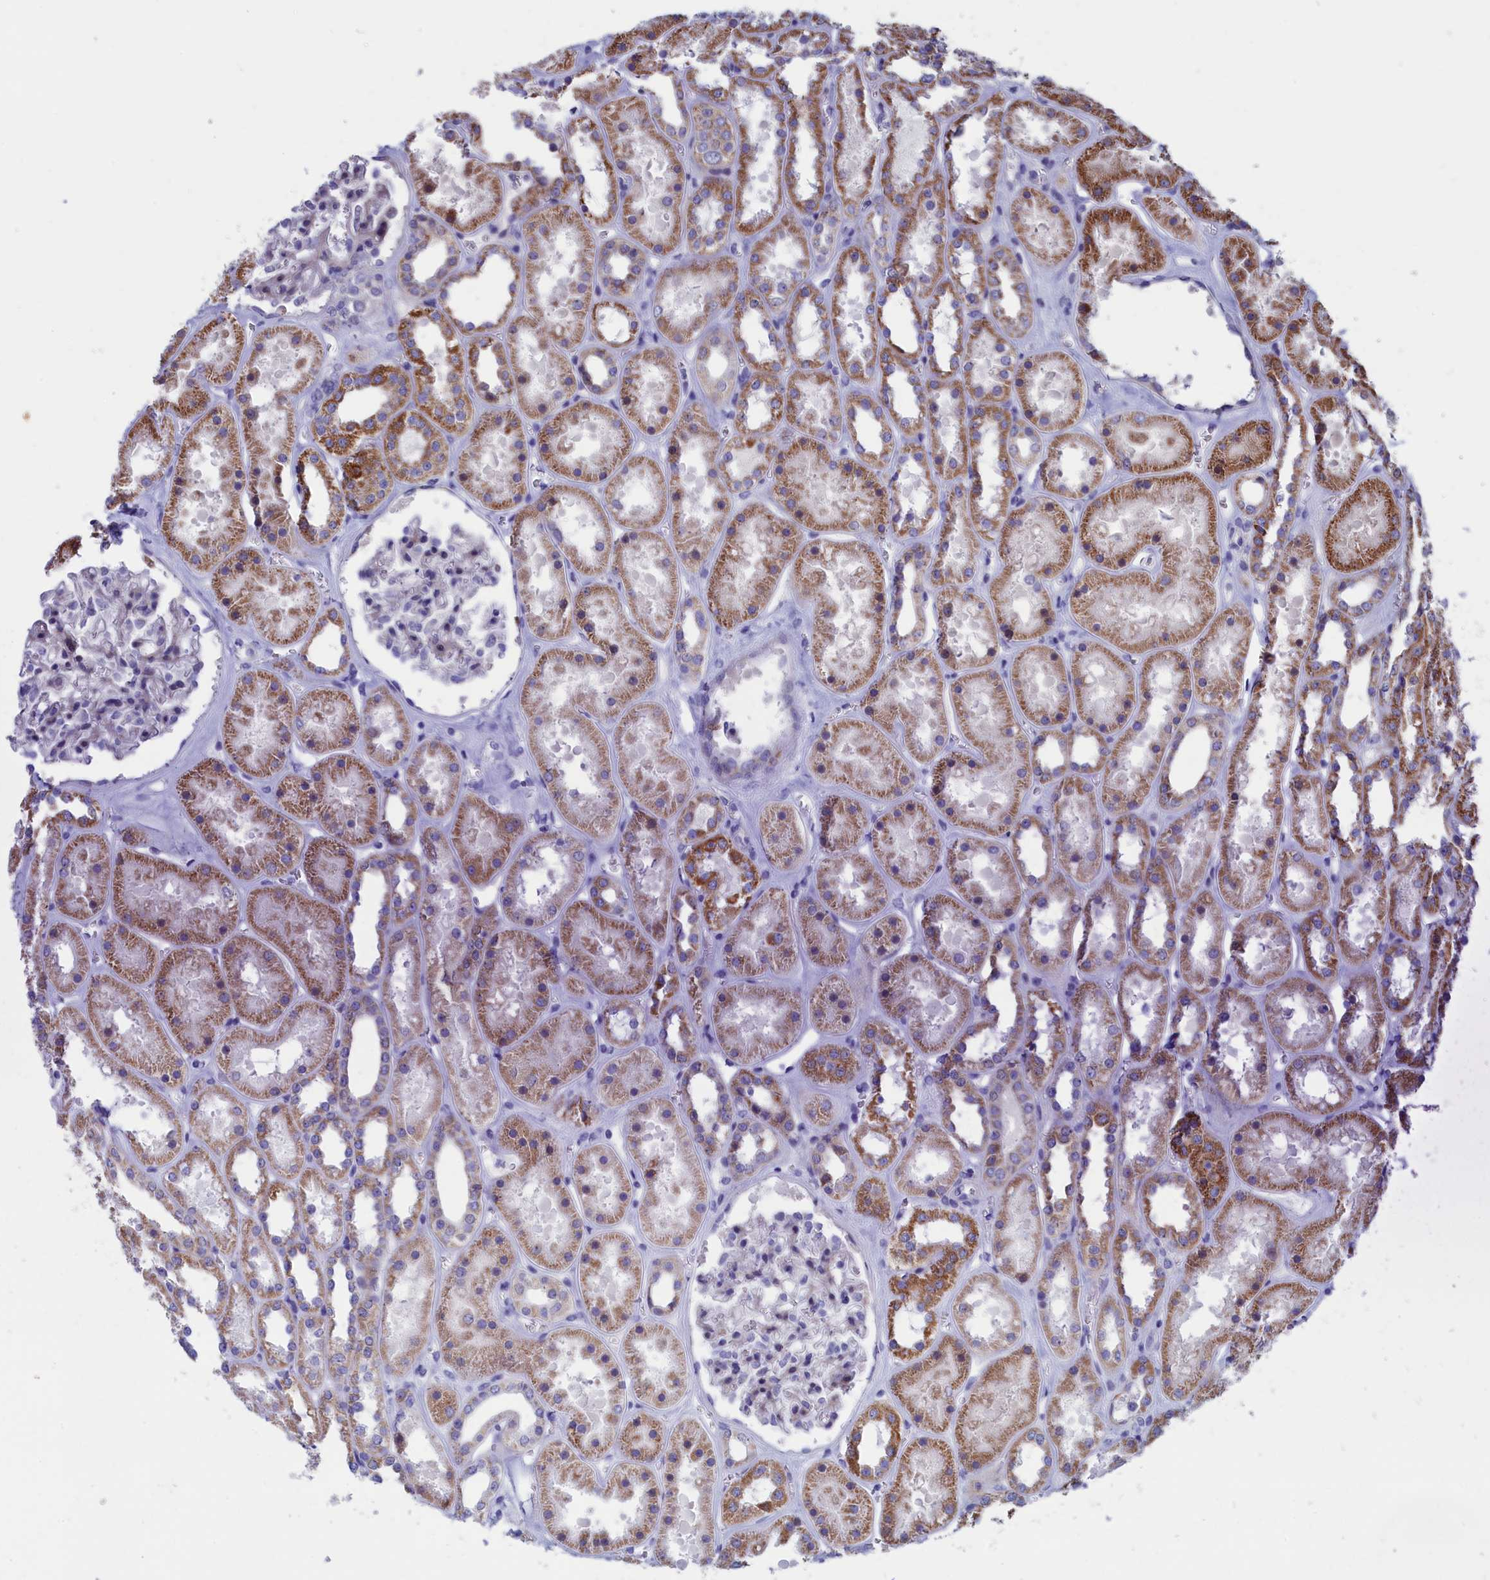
{"staining": {"intensity": "negative", "quantity": "none", "location": "none"}, "tissue": "kidney", "cell_type": "Cells in glomeruli", "image_type": "normal", "snomed": [{"axis": "morphology", "description": "Normal tissue, NOS"}, {"axis": "topography", "description": "Kidney"}], "caption": "High magnification brightfield microscopy of unremarkable kidney stained with DAB (3,3'-diaminobenzidine) (brown) and counterstained with hematoxylin (blue): cells in glomeruli show no significant expression. (DAB (3,3'-diaminobenzidine) immunohistochemistry, high magnification).", "gene": "NIBAN3", "patient": {"sex": "female", "age": 41}}